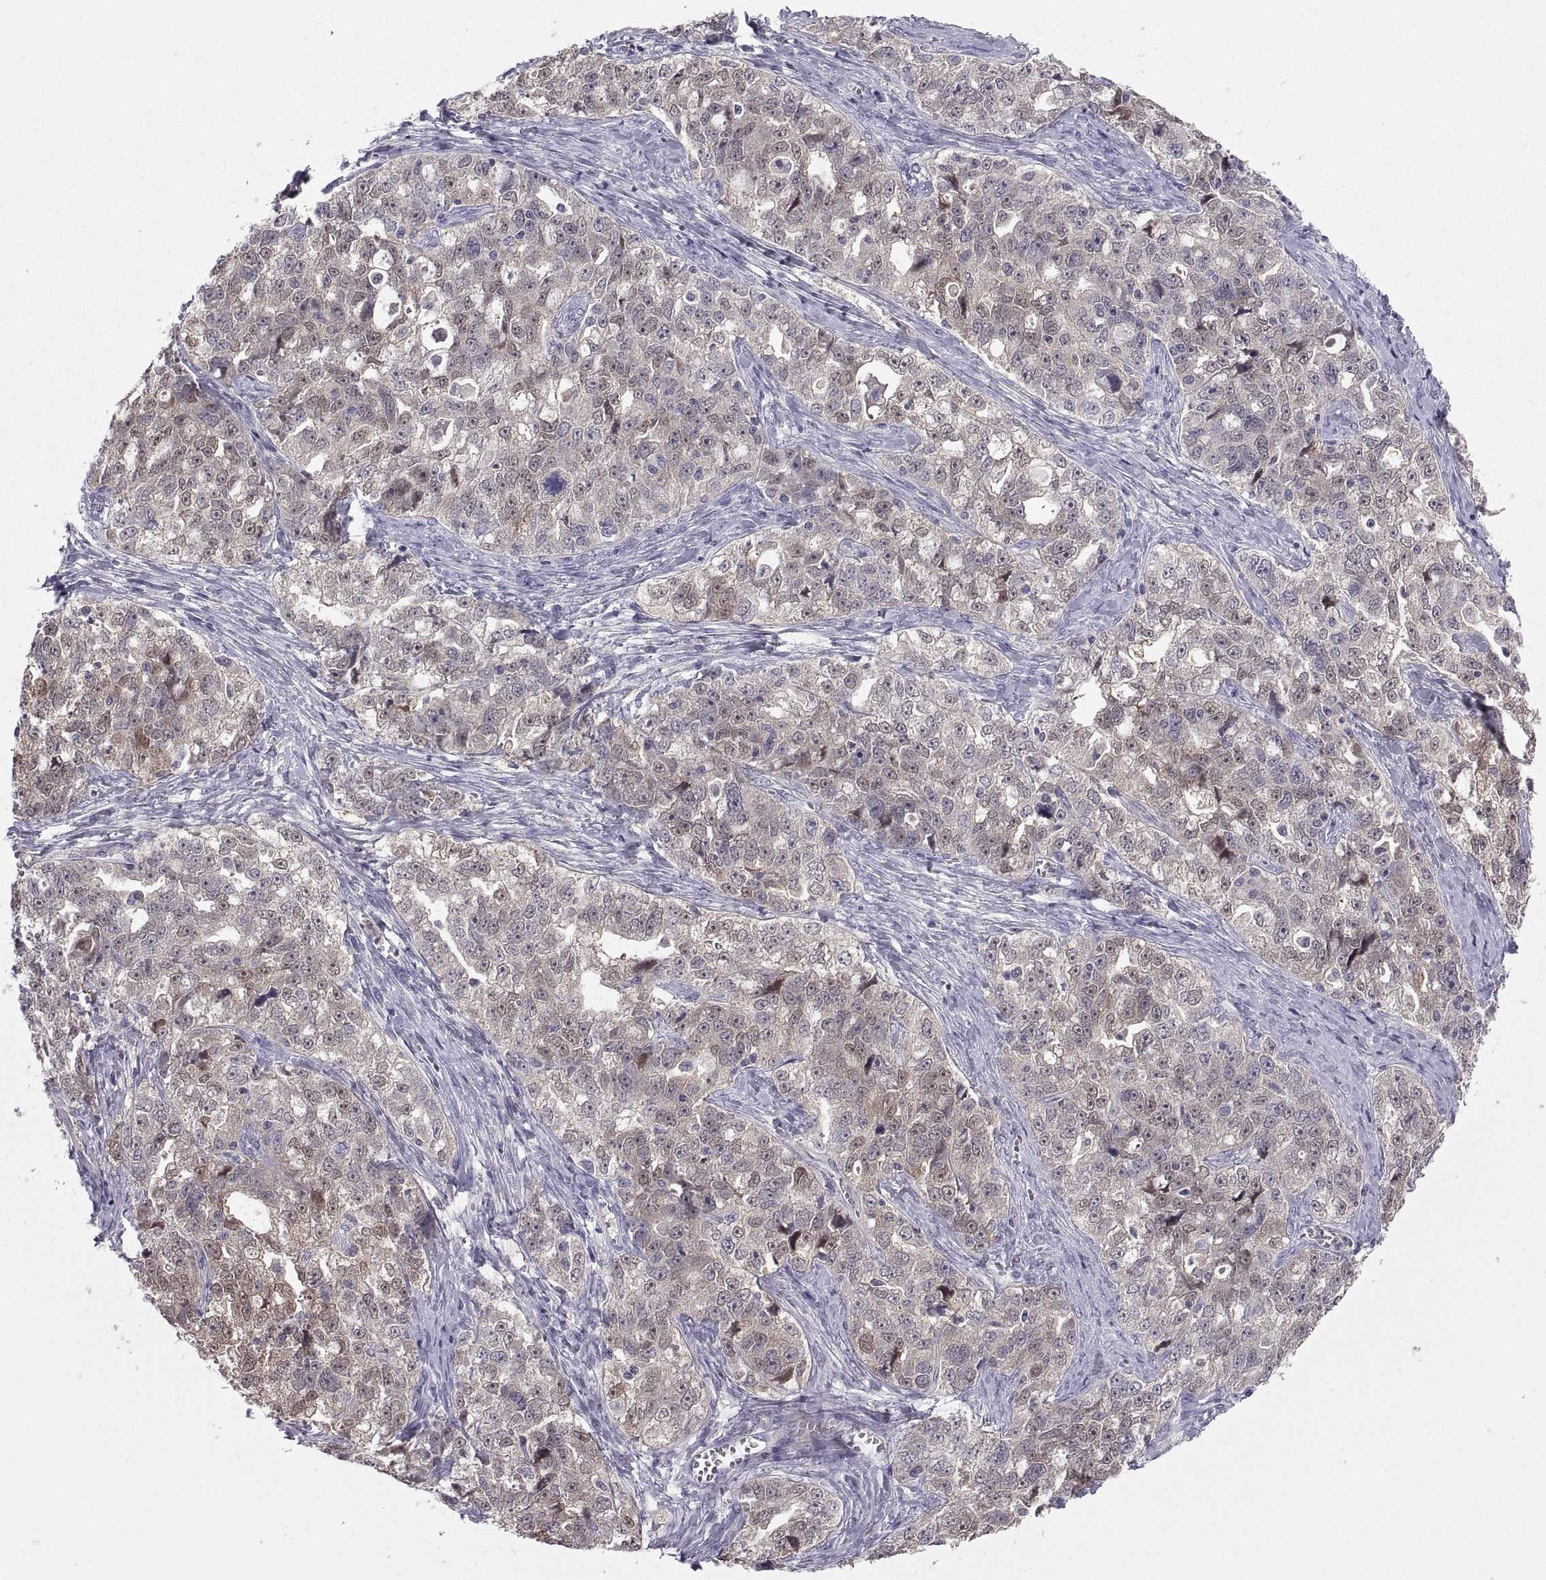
{"staining": {"intensity": "weak", "quantity": "25%-75%", "location": "cytoplasmic/membranous"}, "tissue": "ovarian cancer", "cell_type": "Tumor cells", "image_type": "cancer", "snomed": [{"axis": "morphology", "description": "Cystadenocarcinoma, serous, NOS"}, {"axis": "topography", "description": "Ovary"}], "caption": "Ovarian cancer stained with DAB (3,3'-diaminobenzidine) immunohistochemistry (IHC) demonstrates low levels of weak cytoplasmic/membranous positivity in approximately 25%-75% of tumor cells. (DAB (3,3'-diaminobenzidine) IHC with brightfield microscopy, high magnification).", "gene": "FGF9", "patient": {"sex": "female", "age": 51}}